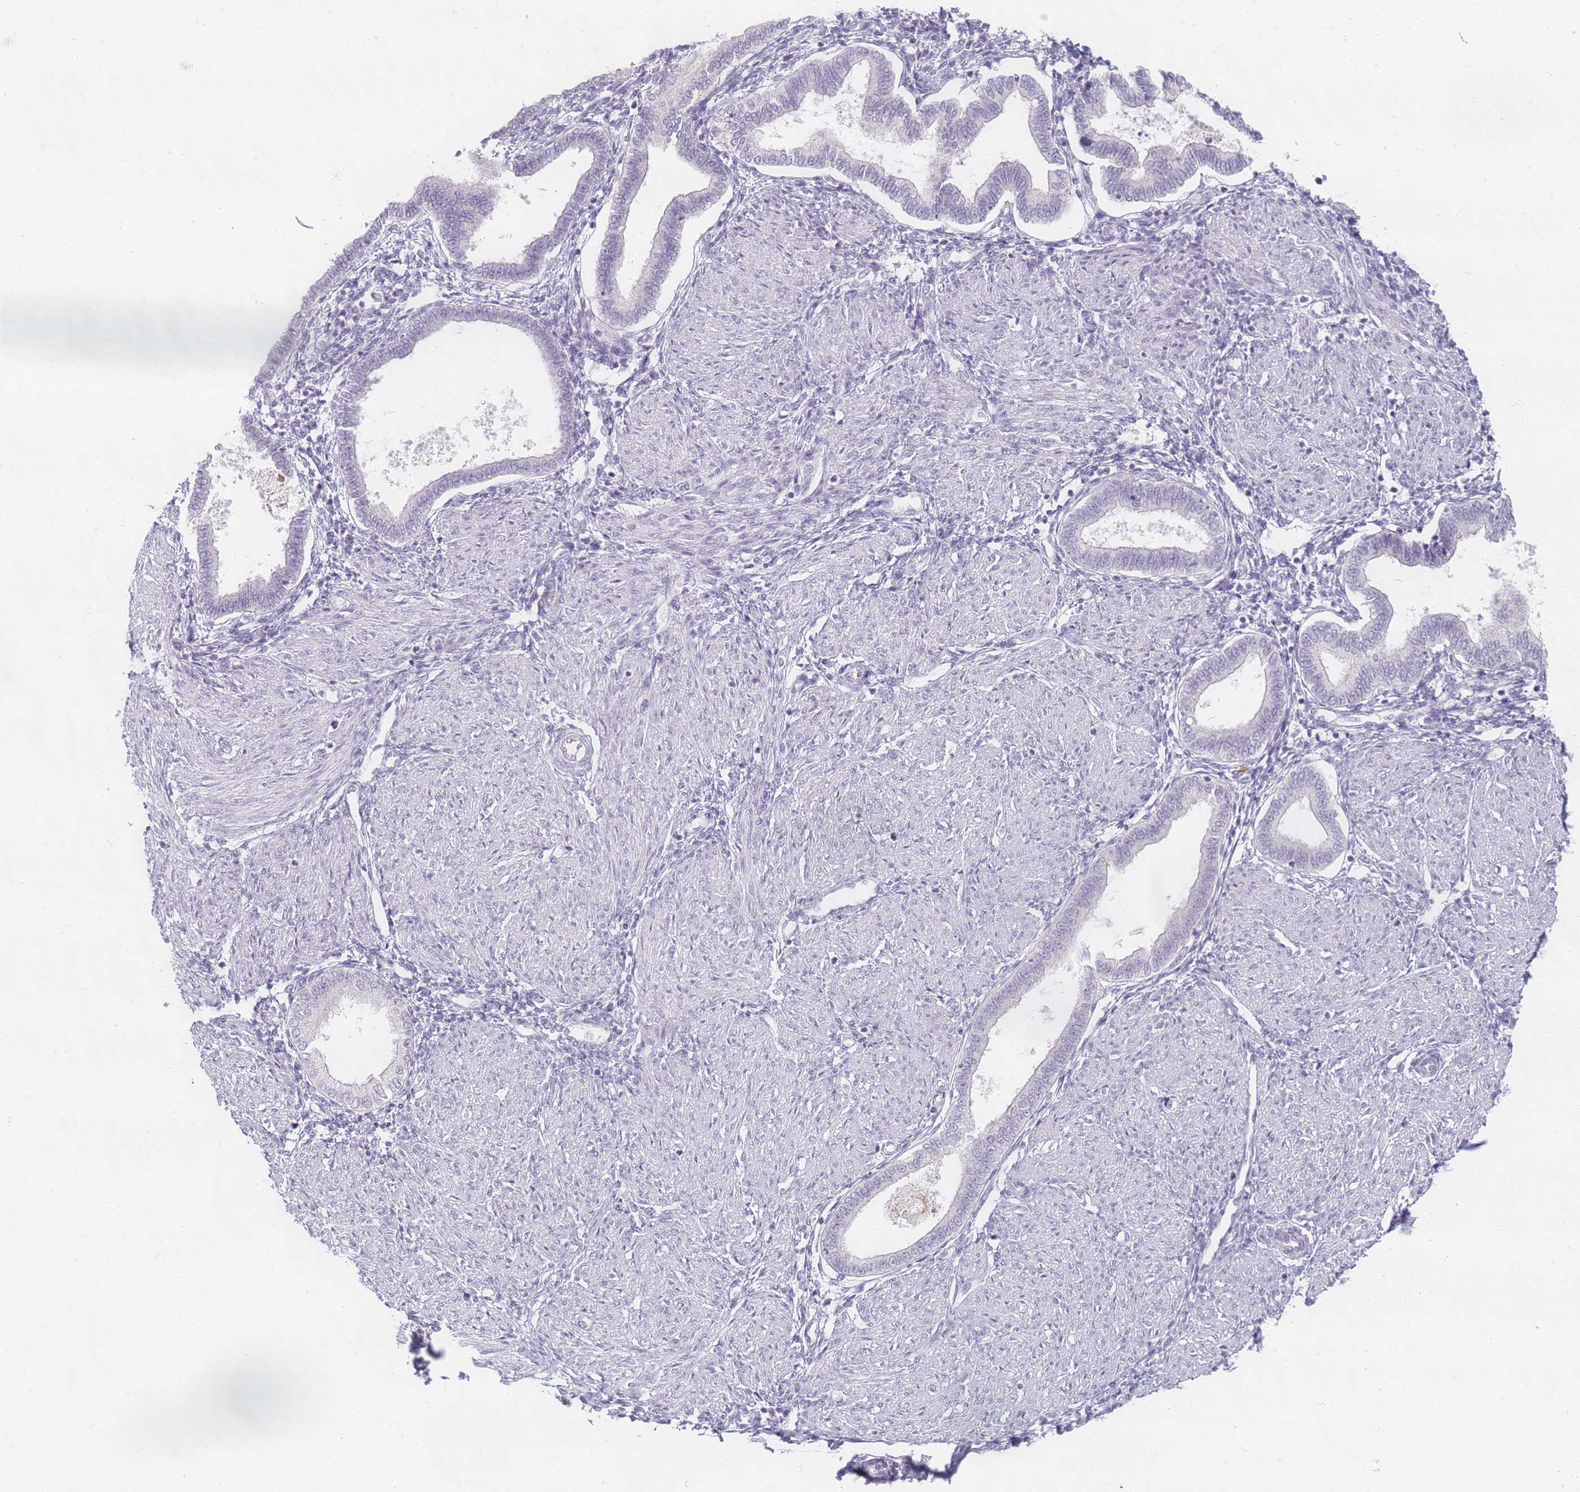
{"staining": {"intensity": "negative", "quantity": "none", "location": "none"}, "tissue": "endometrium", "cell_type": "Cells in endometrial stroma", "image_type": "normal", "snomed": [{"axis": "morphology", "description": "Normal tissue, NOS"}, {"axis": "topography", "description": "Endometrium"}], "caption": "High magnification brightfield microscopy of normal endometrium stained with DAB (brown) and counterstained with hematoxylin (blue): cells in endometrial stroma show no significant staining.", "gene": "SLC38A9", "patient": {"sex": "female", "age": 53}}